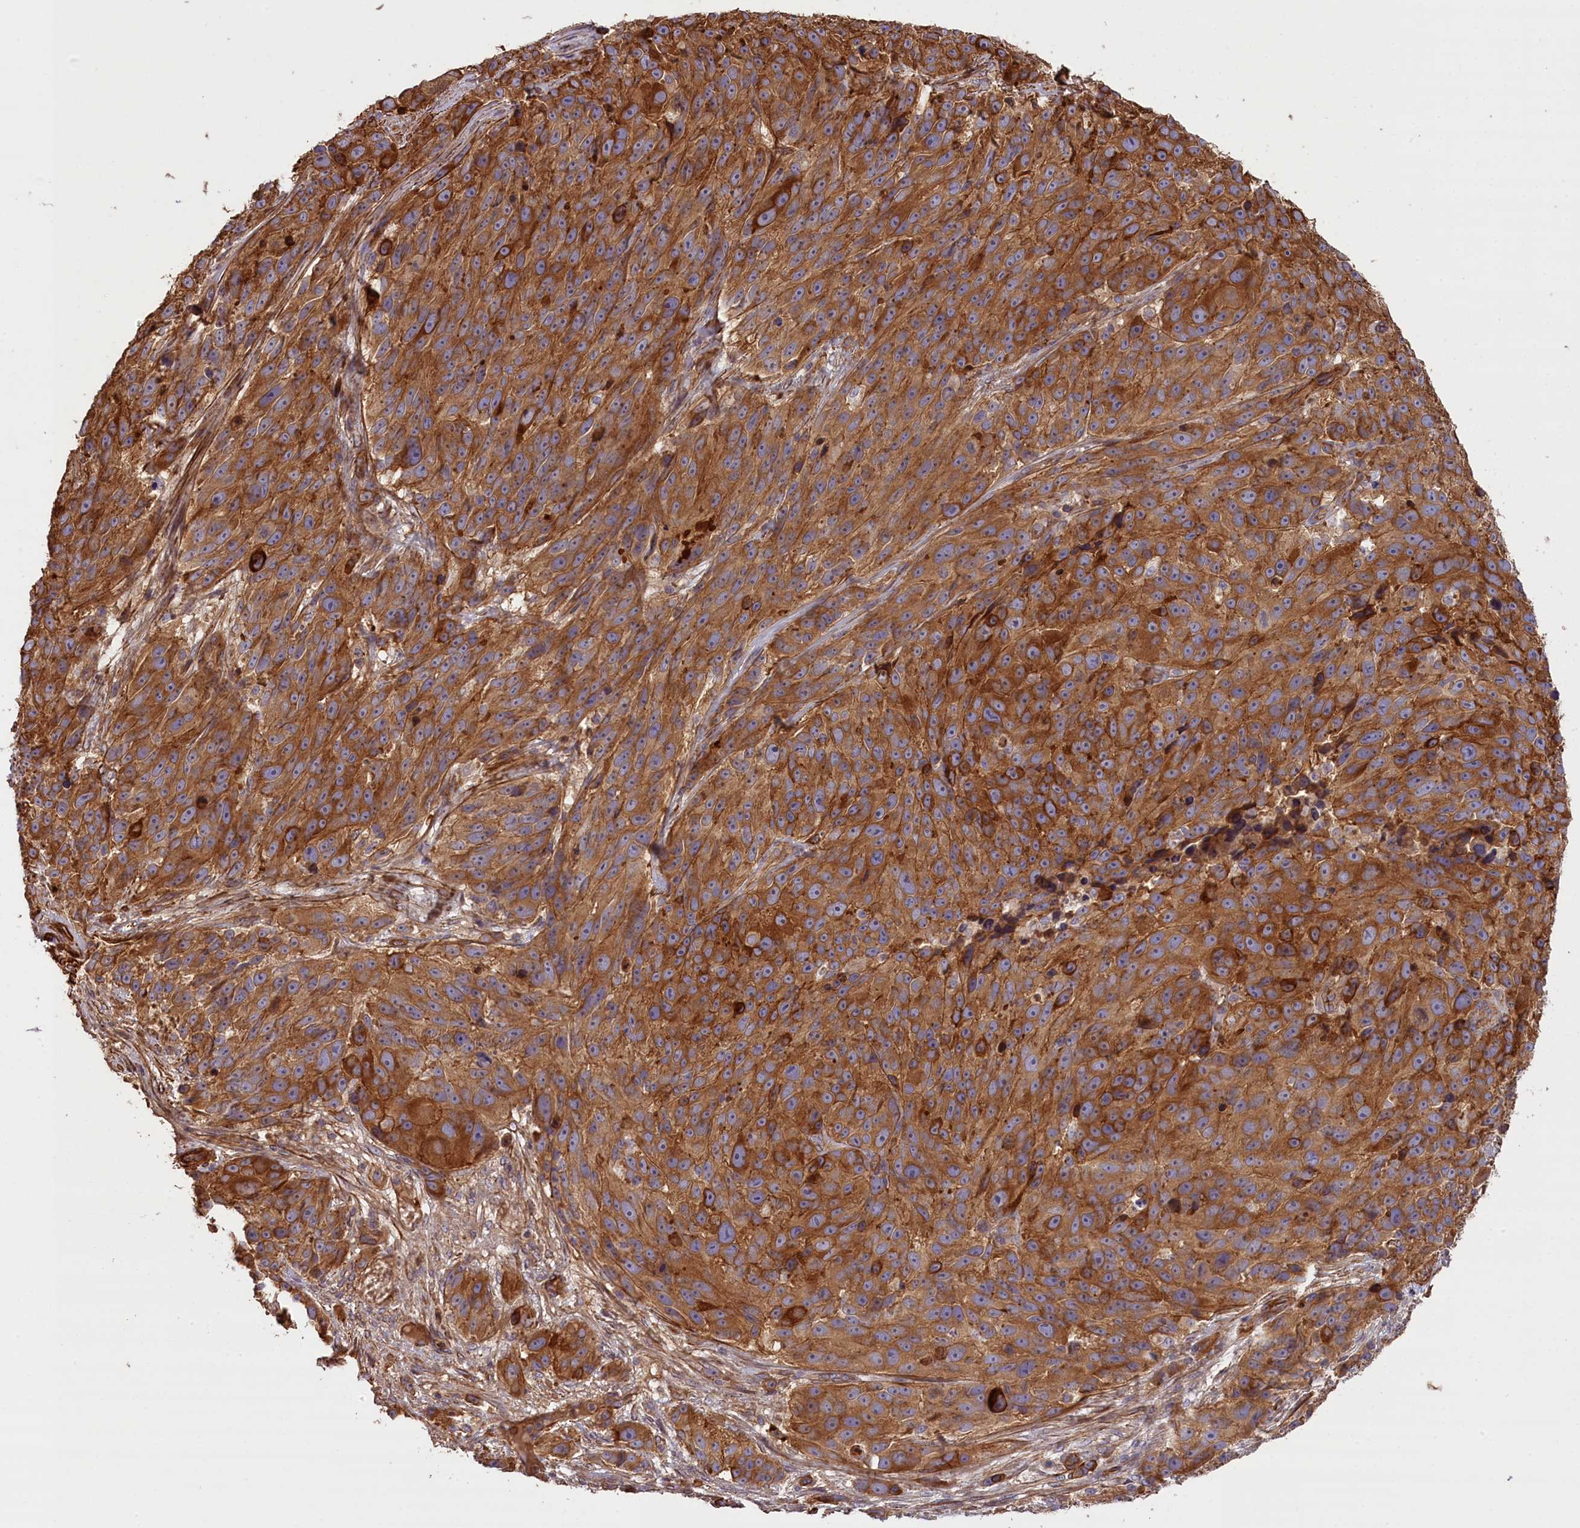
{"staining": {"intensity": "moderate", "quantity": ">75%", "location": "cytoplasmic/membranous"}, "tissue": "melanoma", "cell_type": "Tumor cells", "image_type": "cancer", "snomed": [{"axis": "morphology", "description": "Malignant melanoma, NOS"}, {"axis": "topography", "description": "Skin"}], "caption": "Malignant melanoma tissue shows moderate cytoplasmic/membranous expression in about >75% of tumor cells The staining was performed using DAB to visualize the protein expression in brown, while the nuclei were stained in blue with hematoxylin (Magnification: 20x).", "gene": "FUZ", "patient": {"sex": "male", "age": 84}}